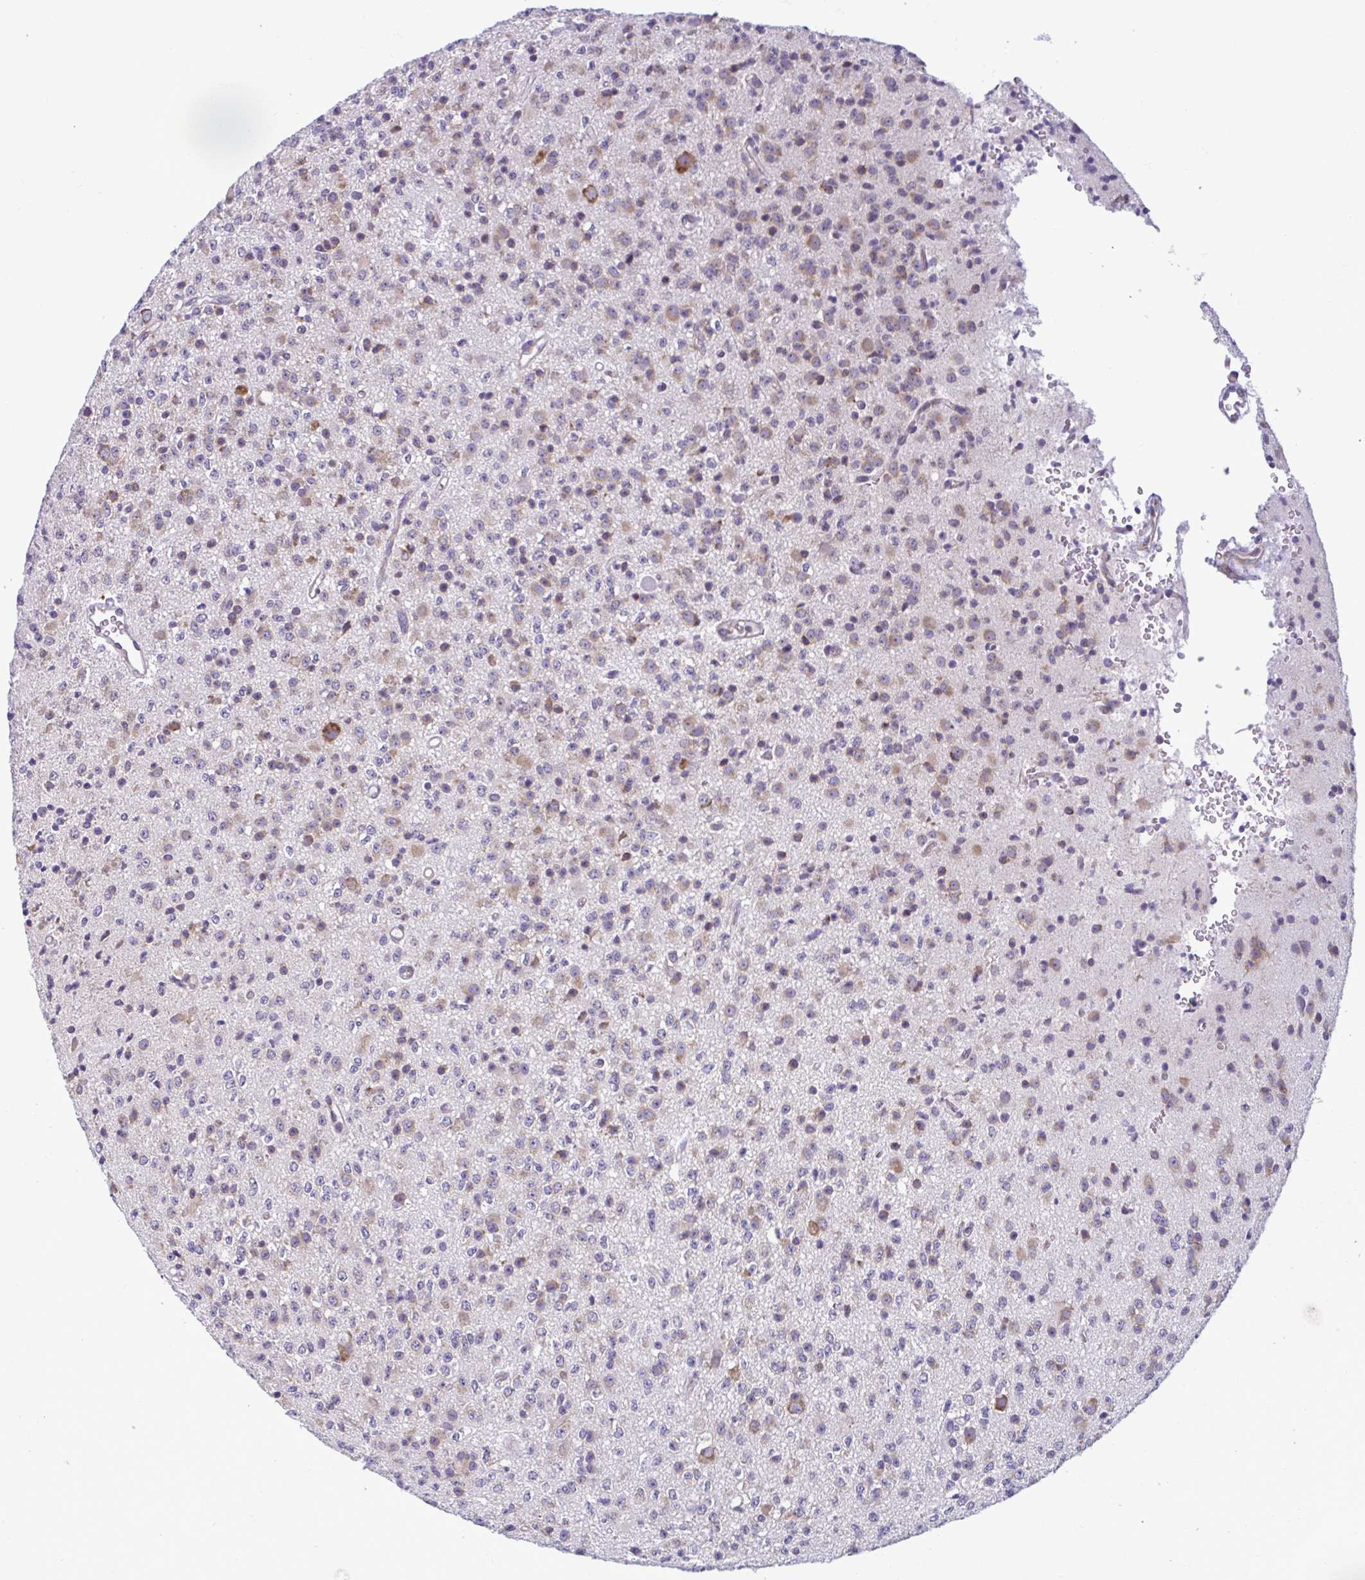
{"staining": {"intensity": "weak", "quantity": "25%-75%", "location": "cytoplasmic/membranous"}, "tissue": "glioma", "cell_type": "Tumor cells", "image_type": "cancer", "snomed": [{"axis": "morphology", "description": "Glioma, malignant, High grade"}, {"axis": "topography", "description": "Brain"}], "caption": "Glioma stained with IHC shows weak cytoplasmic/membranous staining in about 25%-75% of tumor cells. Nuclei are stained in blue.", "gene": "RPS16", "patient": {"sex": "male", "age": 36}}